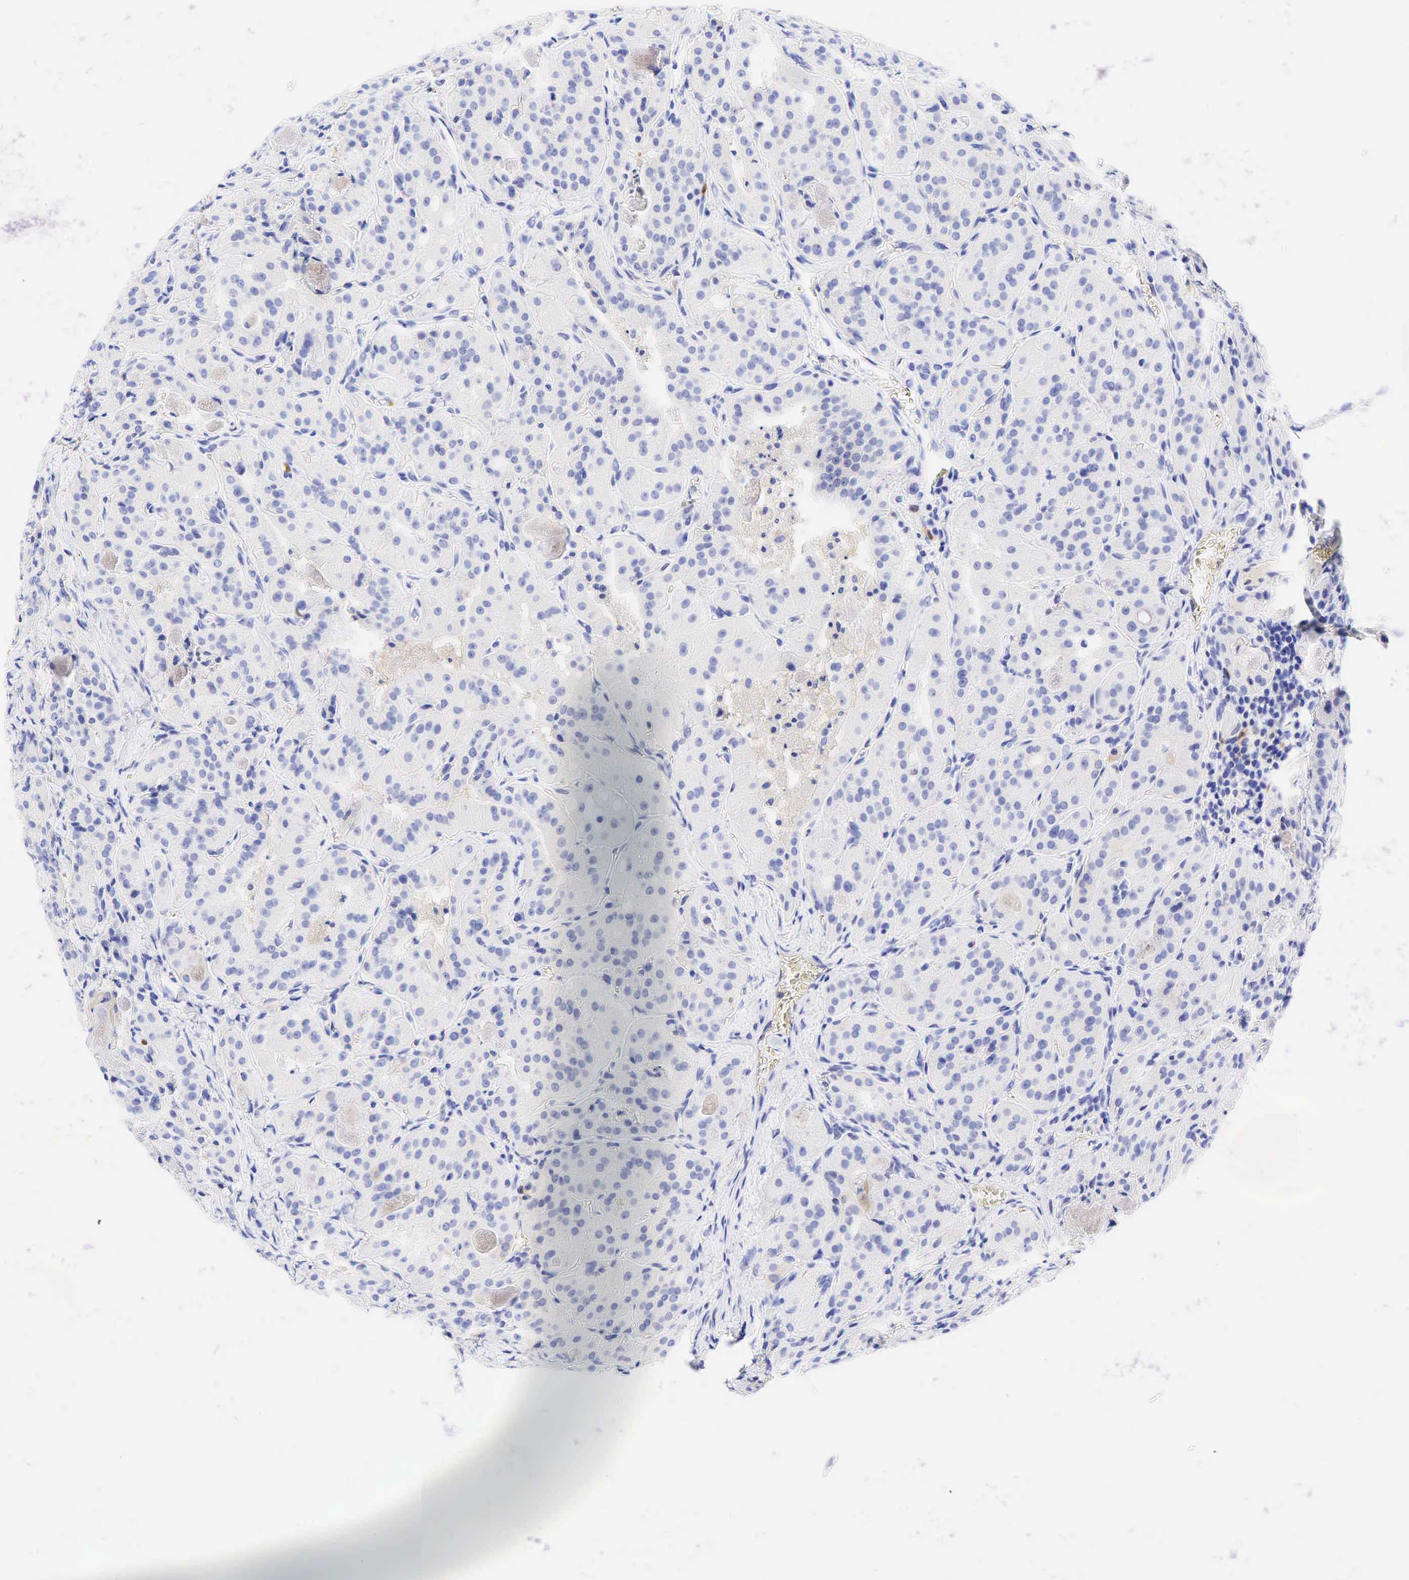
{"staining": {"intensity": "negative", "quantity": "none", "location": "none"}, "tissue": "thyroid cancer", "cell_type": "Tumor cells", "image_type": "cancer", "snomed": [{"axis": "morphology", "description": "Carcinoma, NOS"}, {"axis": "topography", "description": "Thyroid gland"}], "caption": "Immunohistochemistry (IHC) of human thyroid carcinoma exhibits no positivity in tumor cells.", "gene": "TNFRSF8", "patient": {"sex": "male", "age": 76}}